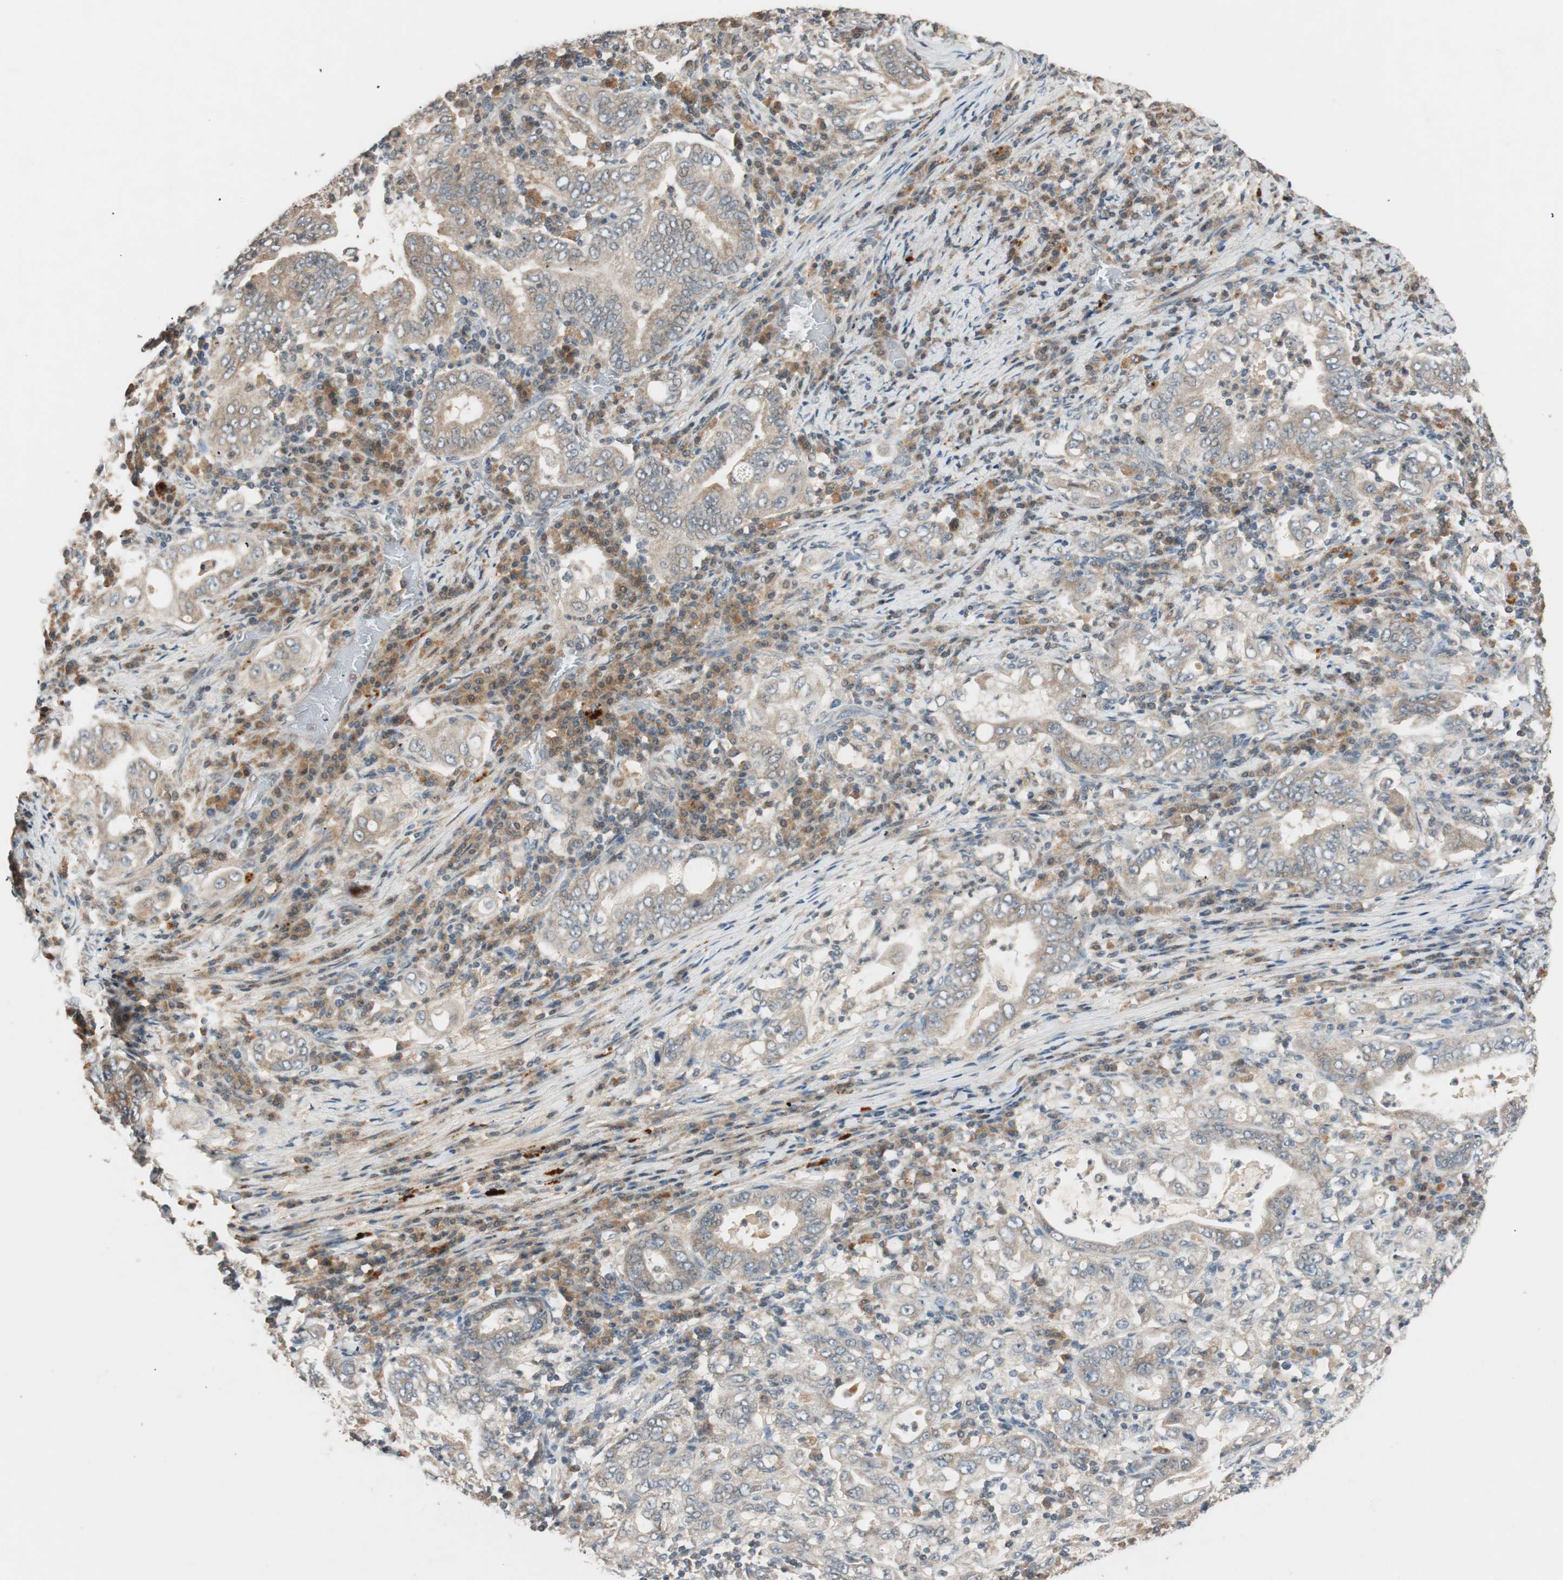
{"staining": {"intensity": "weak", "quantity": ">75%", "location": "cytoplasmic/membranous"}, "tissue": "stomach cancer", "cell_type": "Tumor cells", "image_type": "cancer", "snomed": [{"axis": "morphology", "description": "Normal tissue, NOS"}, {"axis": "morphology", "description": "Adenocarcinoma, NOS"}, {"axis": "topography", "description": "Esophagus"}, {"axis": "topography", "description": "Stomach, upper"}, {"axis": "topography", "description": "Peripheral nerve tissue"}], "caption": "Human adenocarcinoma (stomach) stained with a protein marker demonstrates weak staining in tumor cells.", "gene": "GLB1", "patient": {"sex": "male", "age": 62}}